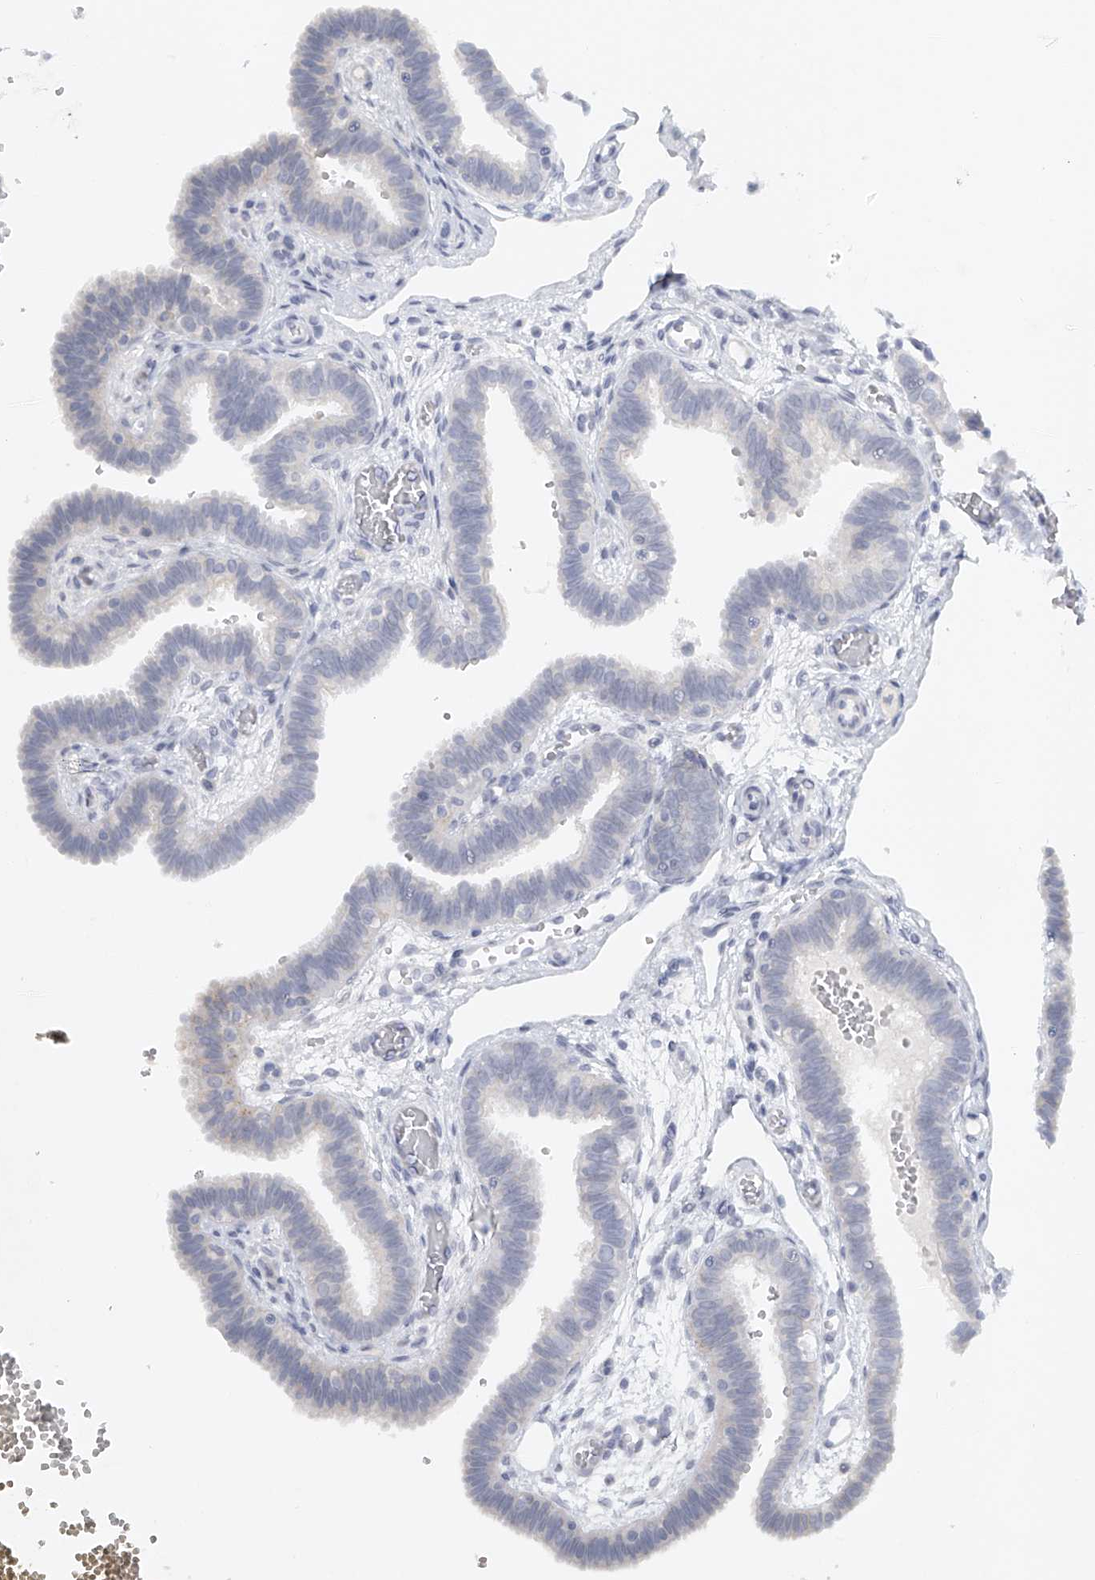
{"staining": {"intensity": "negative", "quantity": "none", "location": "none"}, "tissue": "fallopian tube", "cell_type": "Glandular cells", "image_type": "normal", "snomed": [{"axis": "morphology", "description": "Normal tissue, NOS"}, {"axis": "topography", "description": "Fallopian tube"}, {"axis": "topography", "description": "Placenta"}], "caption": "Immunohistochemistry micrograph of normal fallopian tube: human fallopian tube stained with DAB (3,3'-diaminobenzidine) reveals no significant protein expression in glandular cells.", "gene": "FAT2", "patient": {"sex": "female", "age": 32}}